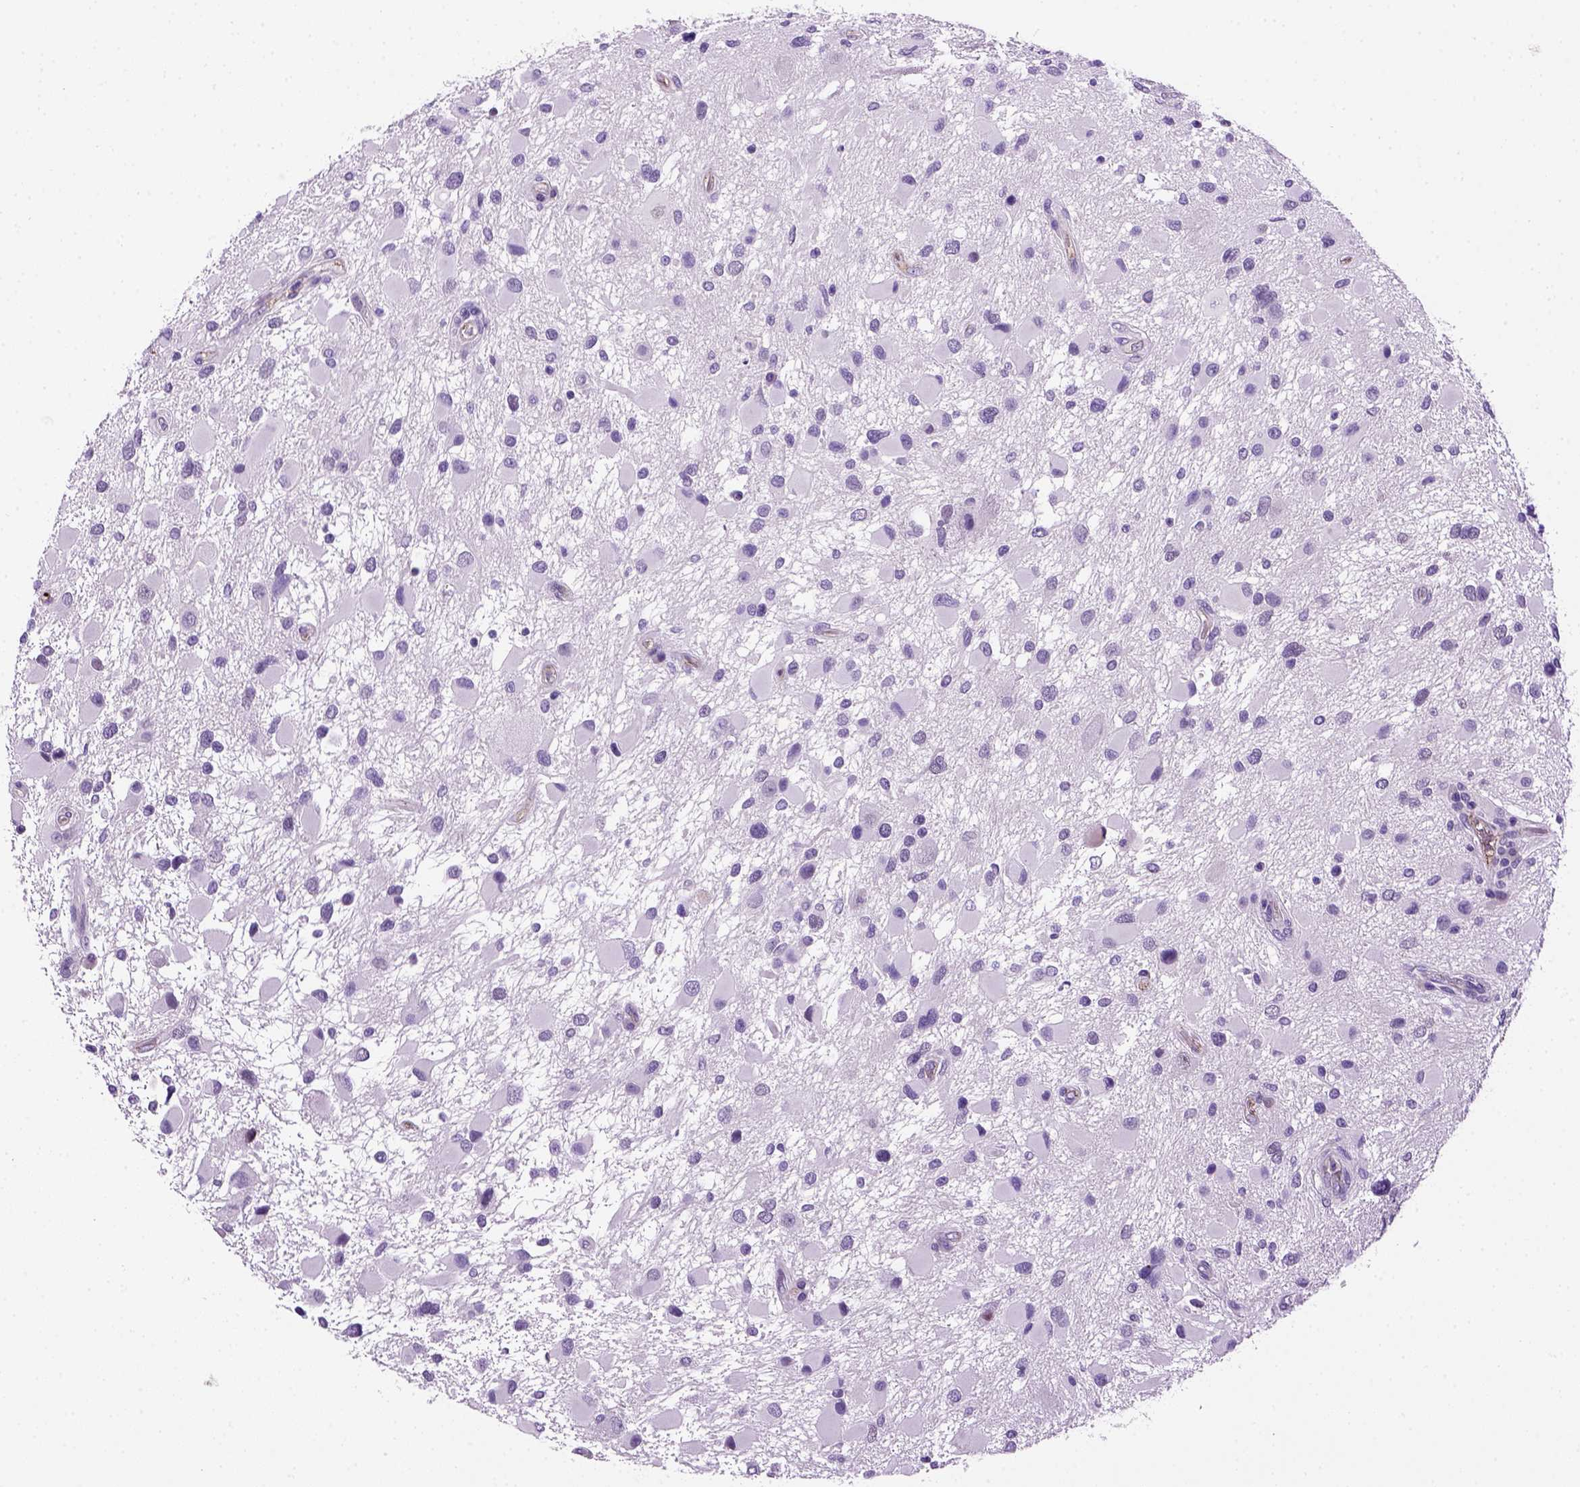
{"staining": {"intensity": "negative", "quantity": "none", "location": "none"}, "tissue": "glioma", "cell_type": "Tumor cells", "image_type": "cancer", "snomed": [{"axis": "morphology", "description": "Glioma, malignant, Low grade"}, {"axis": "topography", "description": "Brain"}], "caption": "An immunohistochemistry (IHC) micrograph of low-grade glioma (malignant) is shown. There is no staining in tumor cells of low-grade glioma (malignant).", "gene": "VWF", "patient": {"sex": "female", "age": 32}}